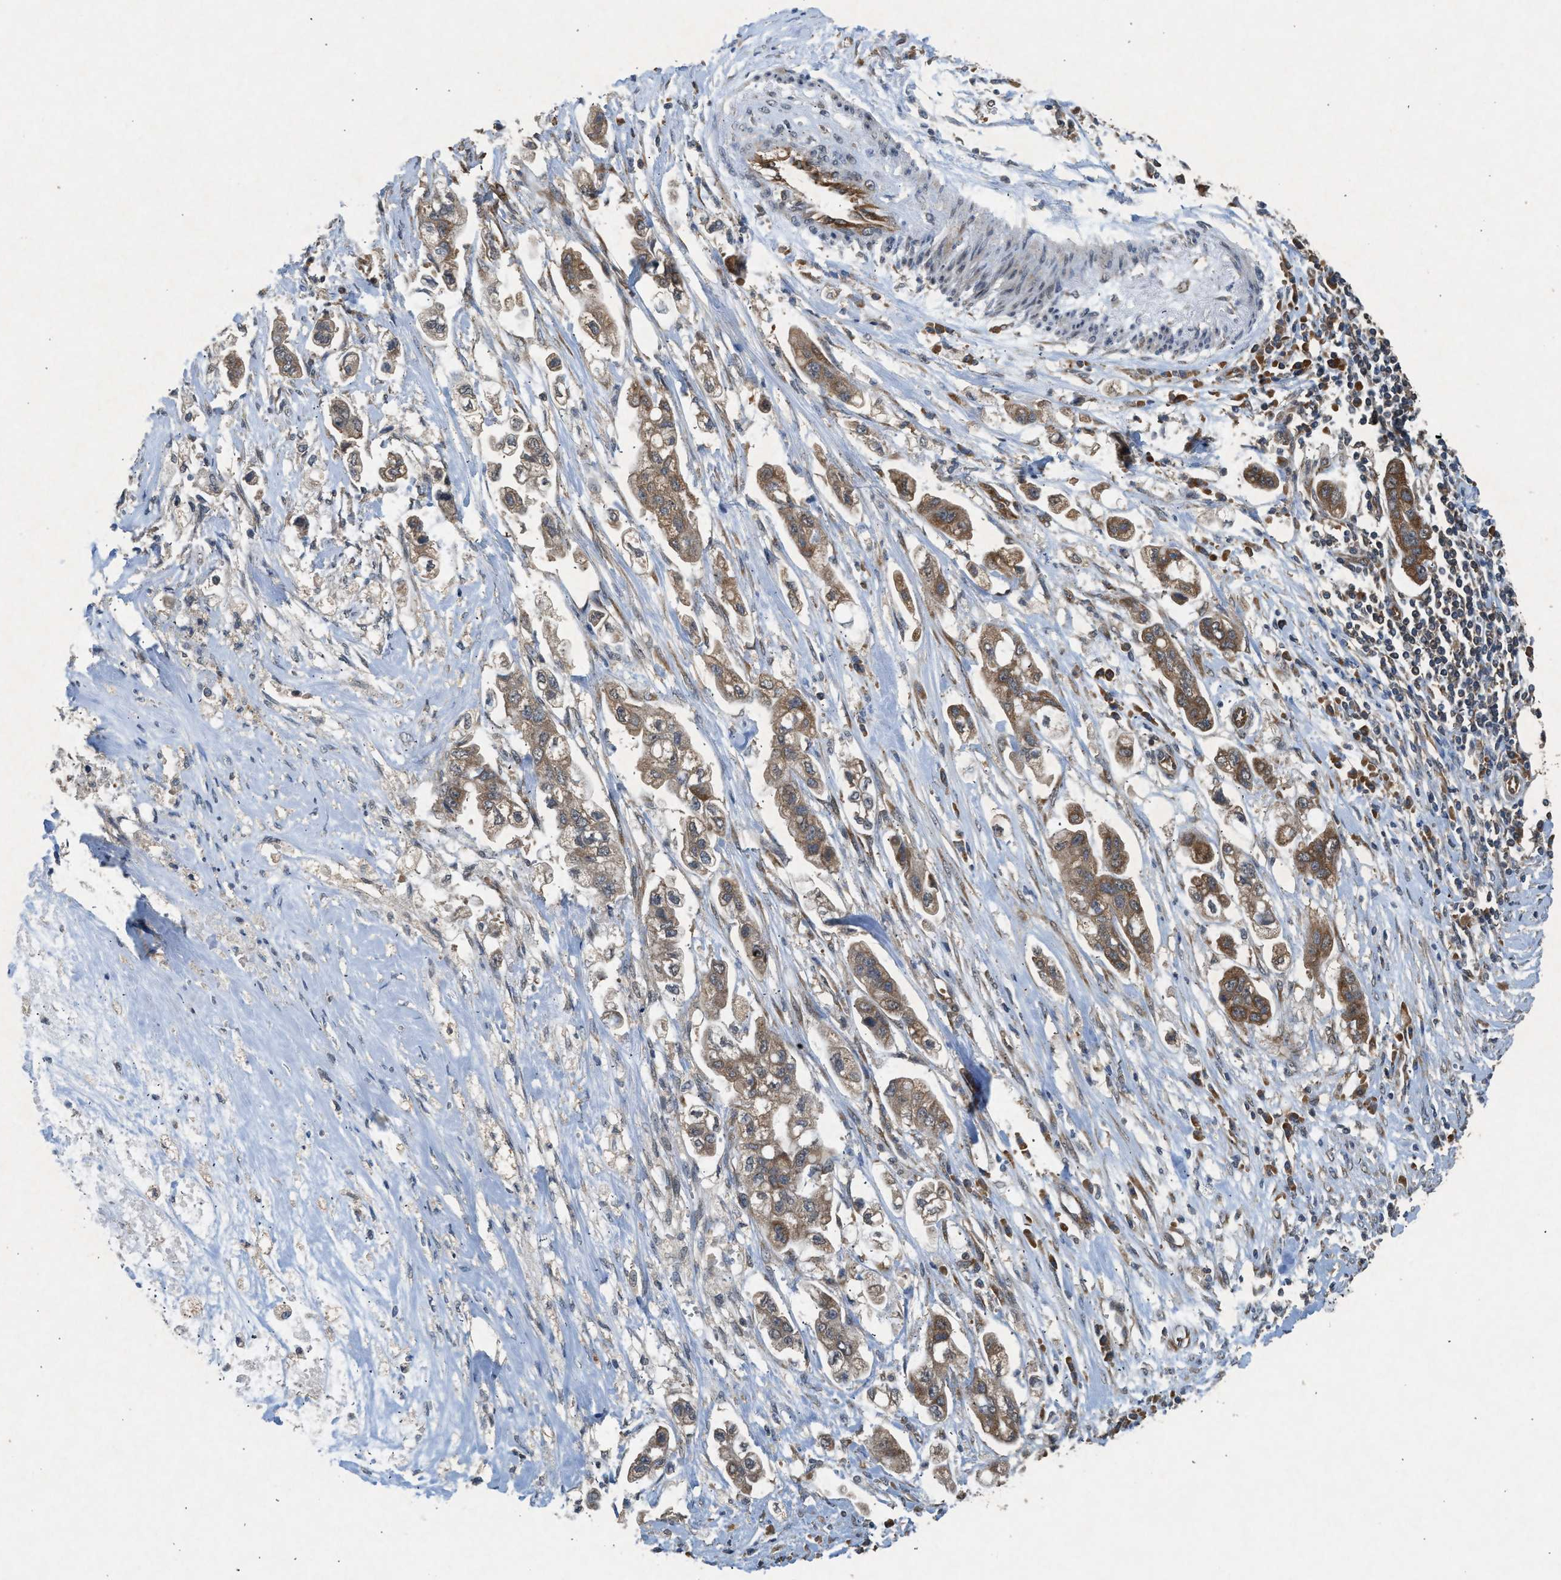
{"staining": {"intensity": "moderate", "quantity": ">75%", "location": "cytoplasmic/membranous"}, "tissue": "stomach cancer", "cell_type": "Tumor cells", "image_type": "cancer", "snomed": [{"axis": "morphology", "description": "Adenocarcinoma, NOS"}, {"axis": "topography", "description": "Stomach"}], "caption": "Protein staining of stomach cancer tissue exhibits moderate cytoplasmic/membranous expression in approximately >75% of tumor cells.", "gene": "HIP1R", "patient": {"sex": "male", "age": 62}}